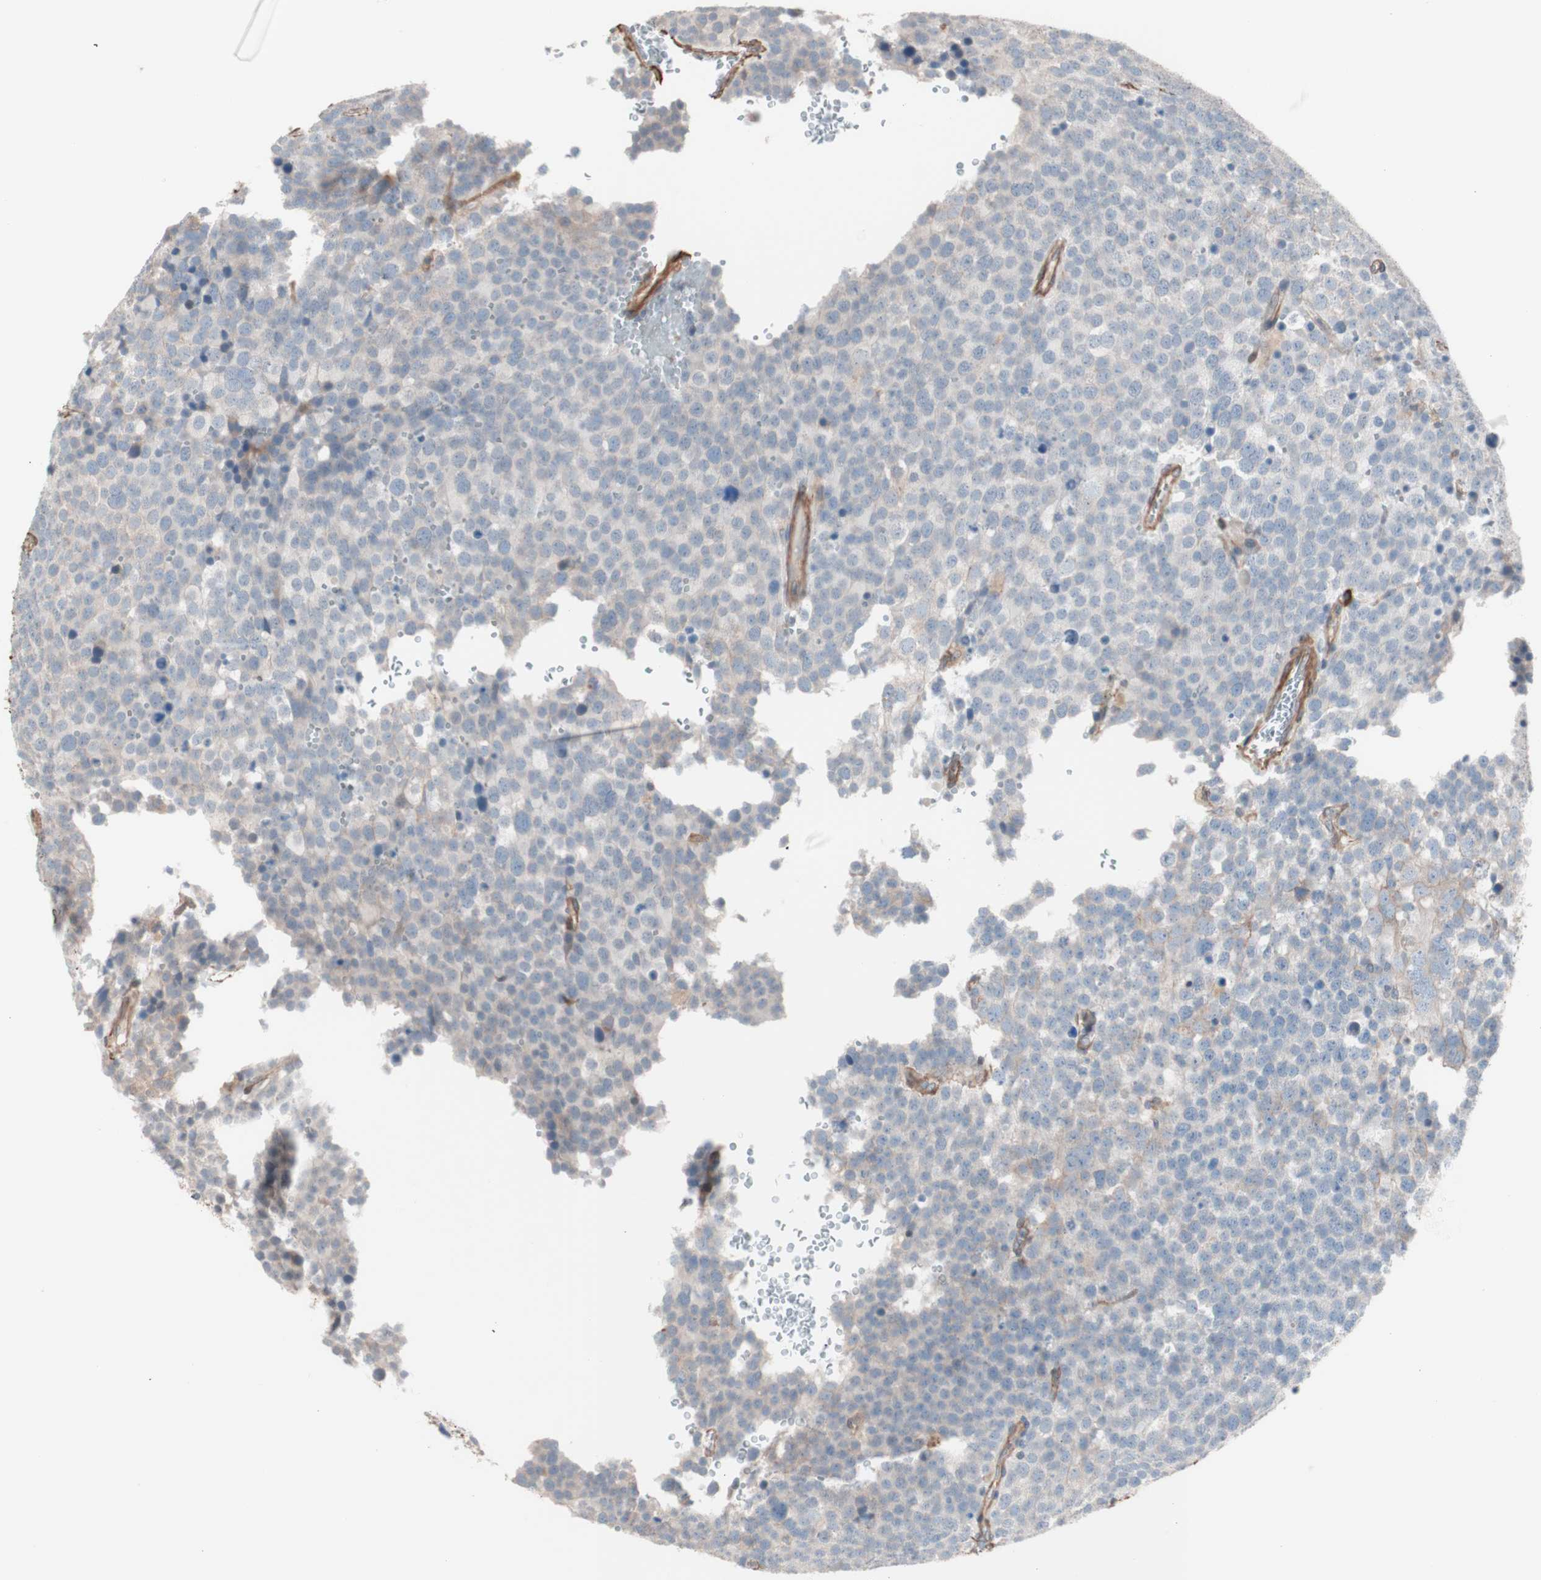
{"staining": {"intensity": "weak", "quantity": "<25%", "location": "cytoplasmic/membranous"}, "tissue": "testis cancer", "cell_type": "Tumor cells", "image_type": "cancer", "snomed": [{"axis": "morphology", "description": "Seminoma, NOS"}, {"axis": "topography", "description": "Testis"}], "caption": "Immunohistochemistry of human testis seminoma shows no positivity in tumor cells.", "gene": "ALG5", "patient": {"sex": "male", "age": 71}}